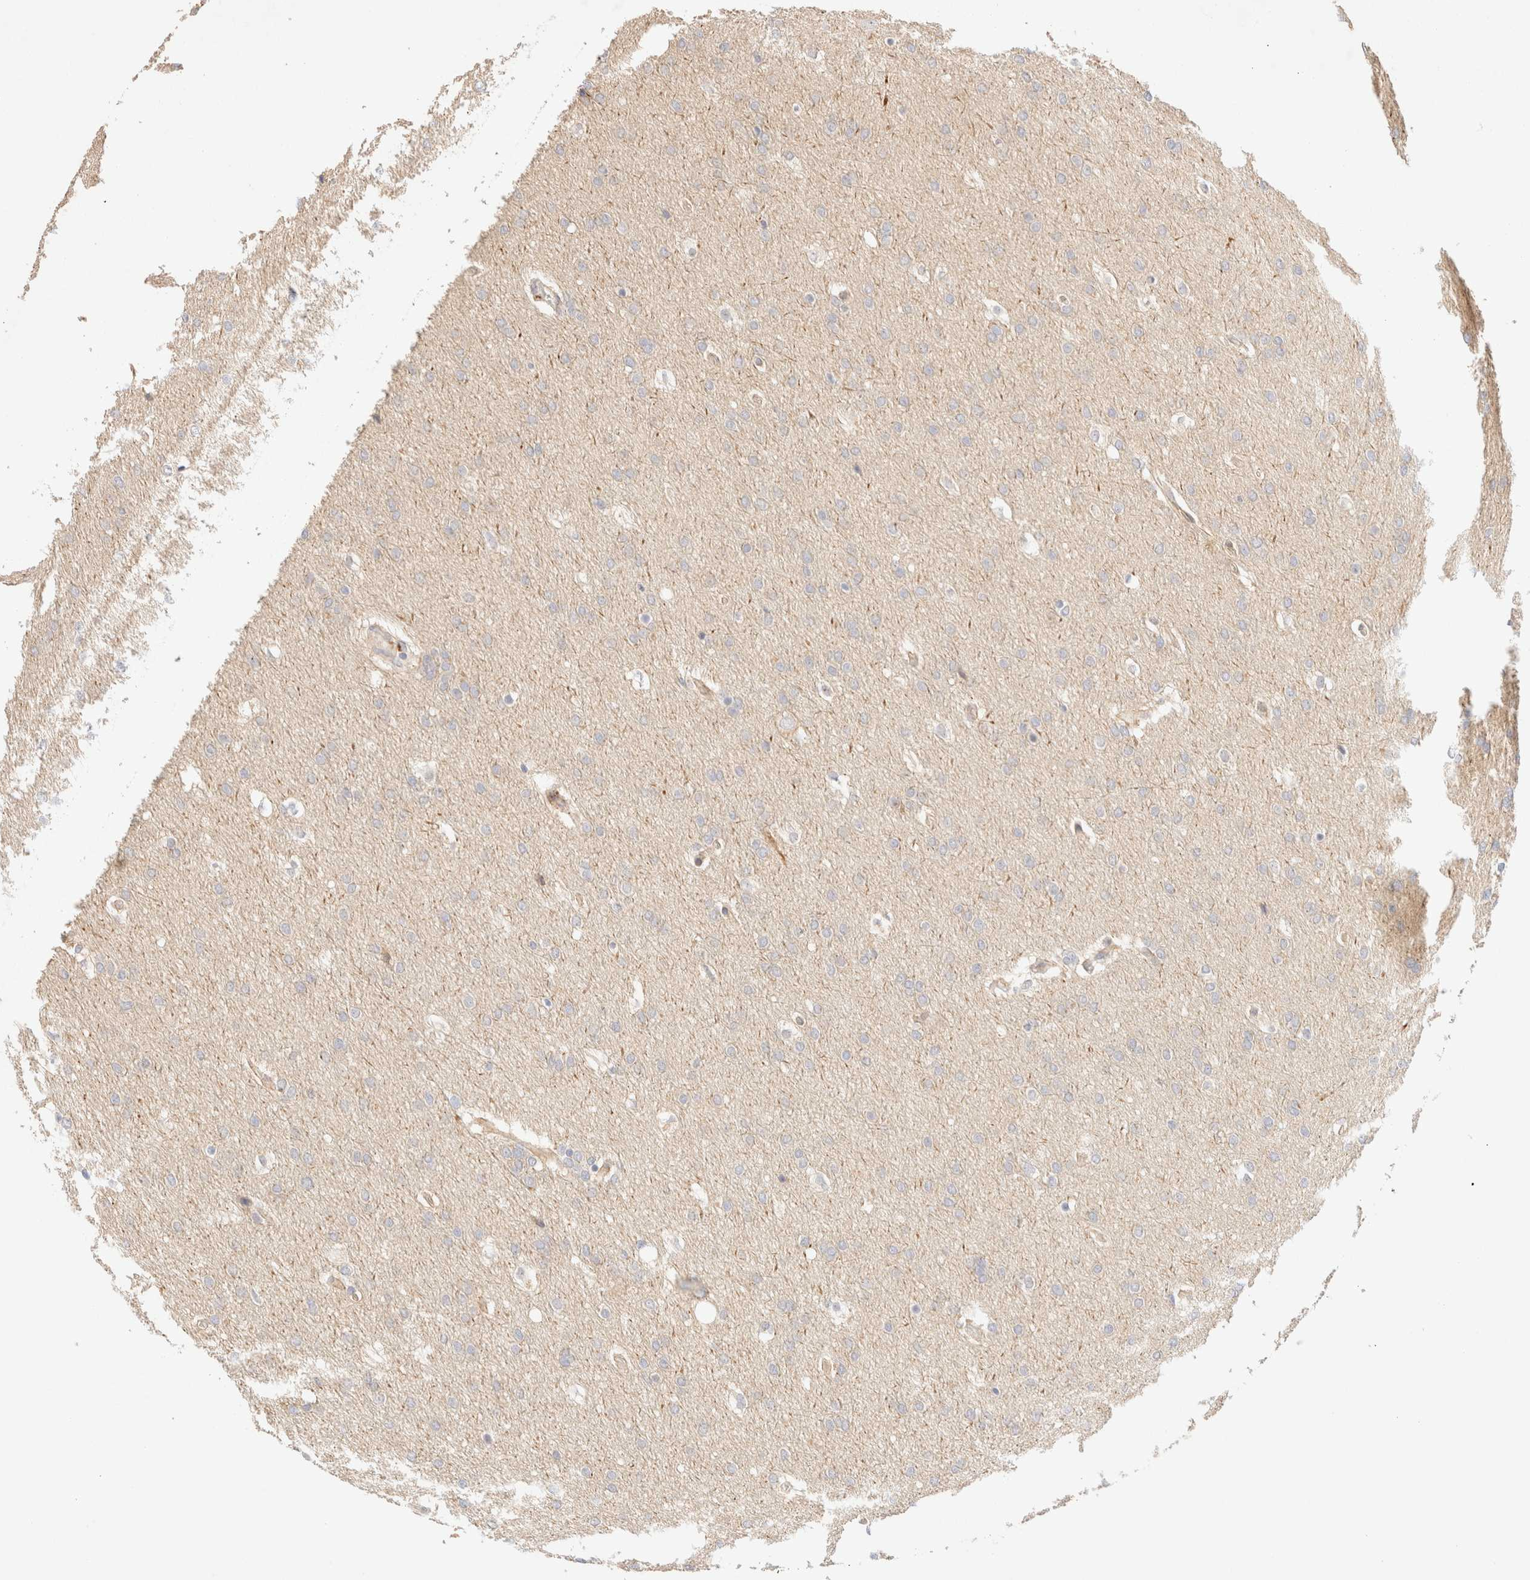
{"staining": {"intensity": "negative", "quantity": "none", "location": "none"}, "tissue": "glioma", "cell_type": "Tumor cells", "image_type": "cancer", "snomed": [{"axis": "morphology", "description": "Glioma, malignant, Low grade"}, {"axis": "topography", "description": "Brain"}], "caption": "Immunohistochemistry (IHC) of glioma displays no staining in tumor cells.", "gene": "SNTB1", "patient": {"sex": "female", "age": 37}}